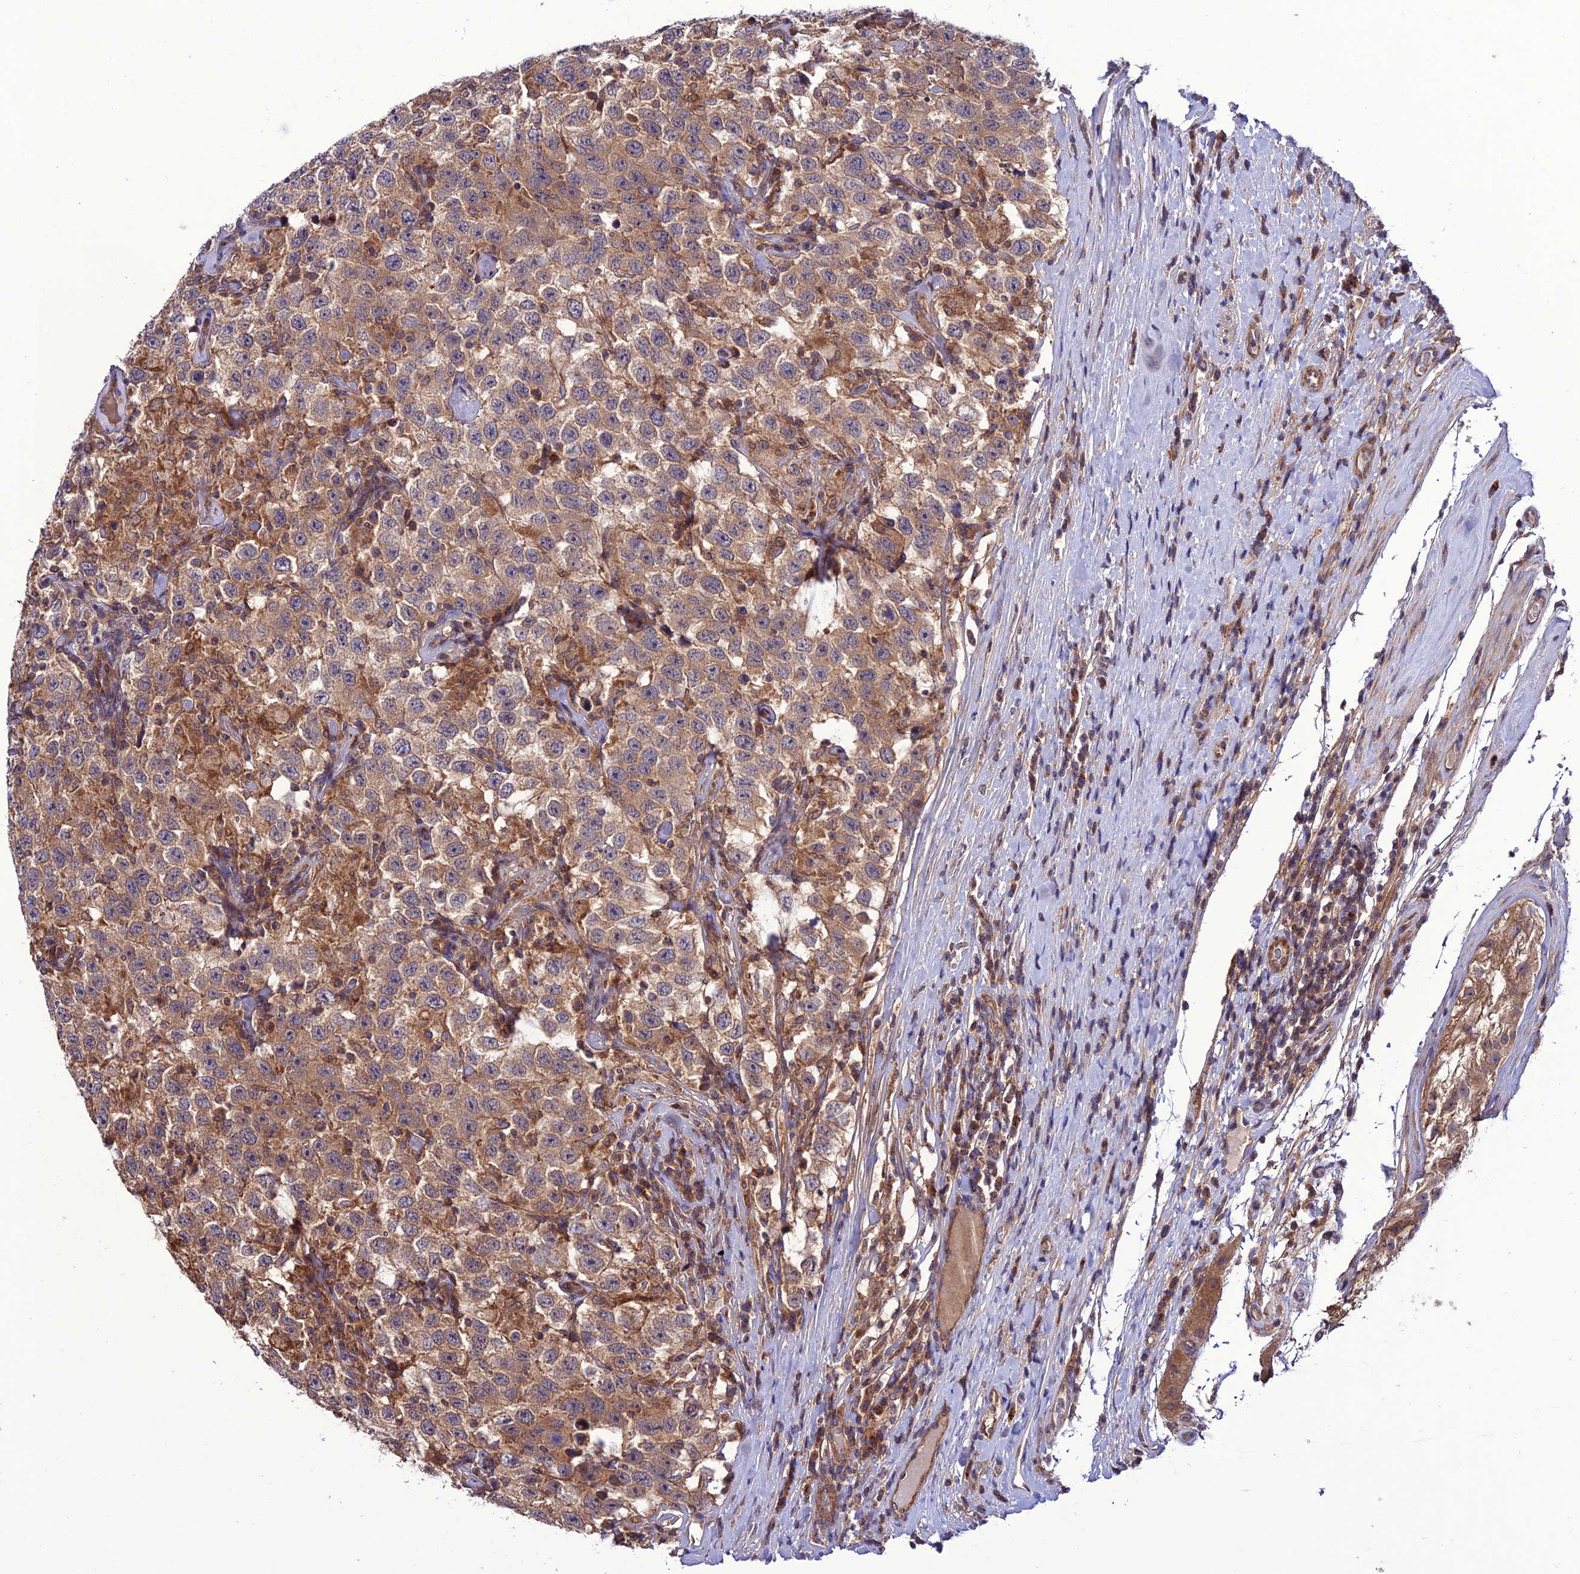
{"staining": {"intensity": "weak", "quantity": ">75%", "location": "cytoplasmic/membranous"}, "tissue": "testis cancer", "cell_type": "Tumor cells", "image_type": "cancer", "snomed": [{"axis": "morphology", "description": "Seminoma, NOS"}, {"axis": "topography", "description": "Testis"}], "caption": "IHC (DAB) staining of testis cancer displays weak cytoplasmic/membranous protein expression in about >75% of tumor cells.", "gene": "PPIL3", "patient": {"sex": "male", "age": 41}}